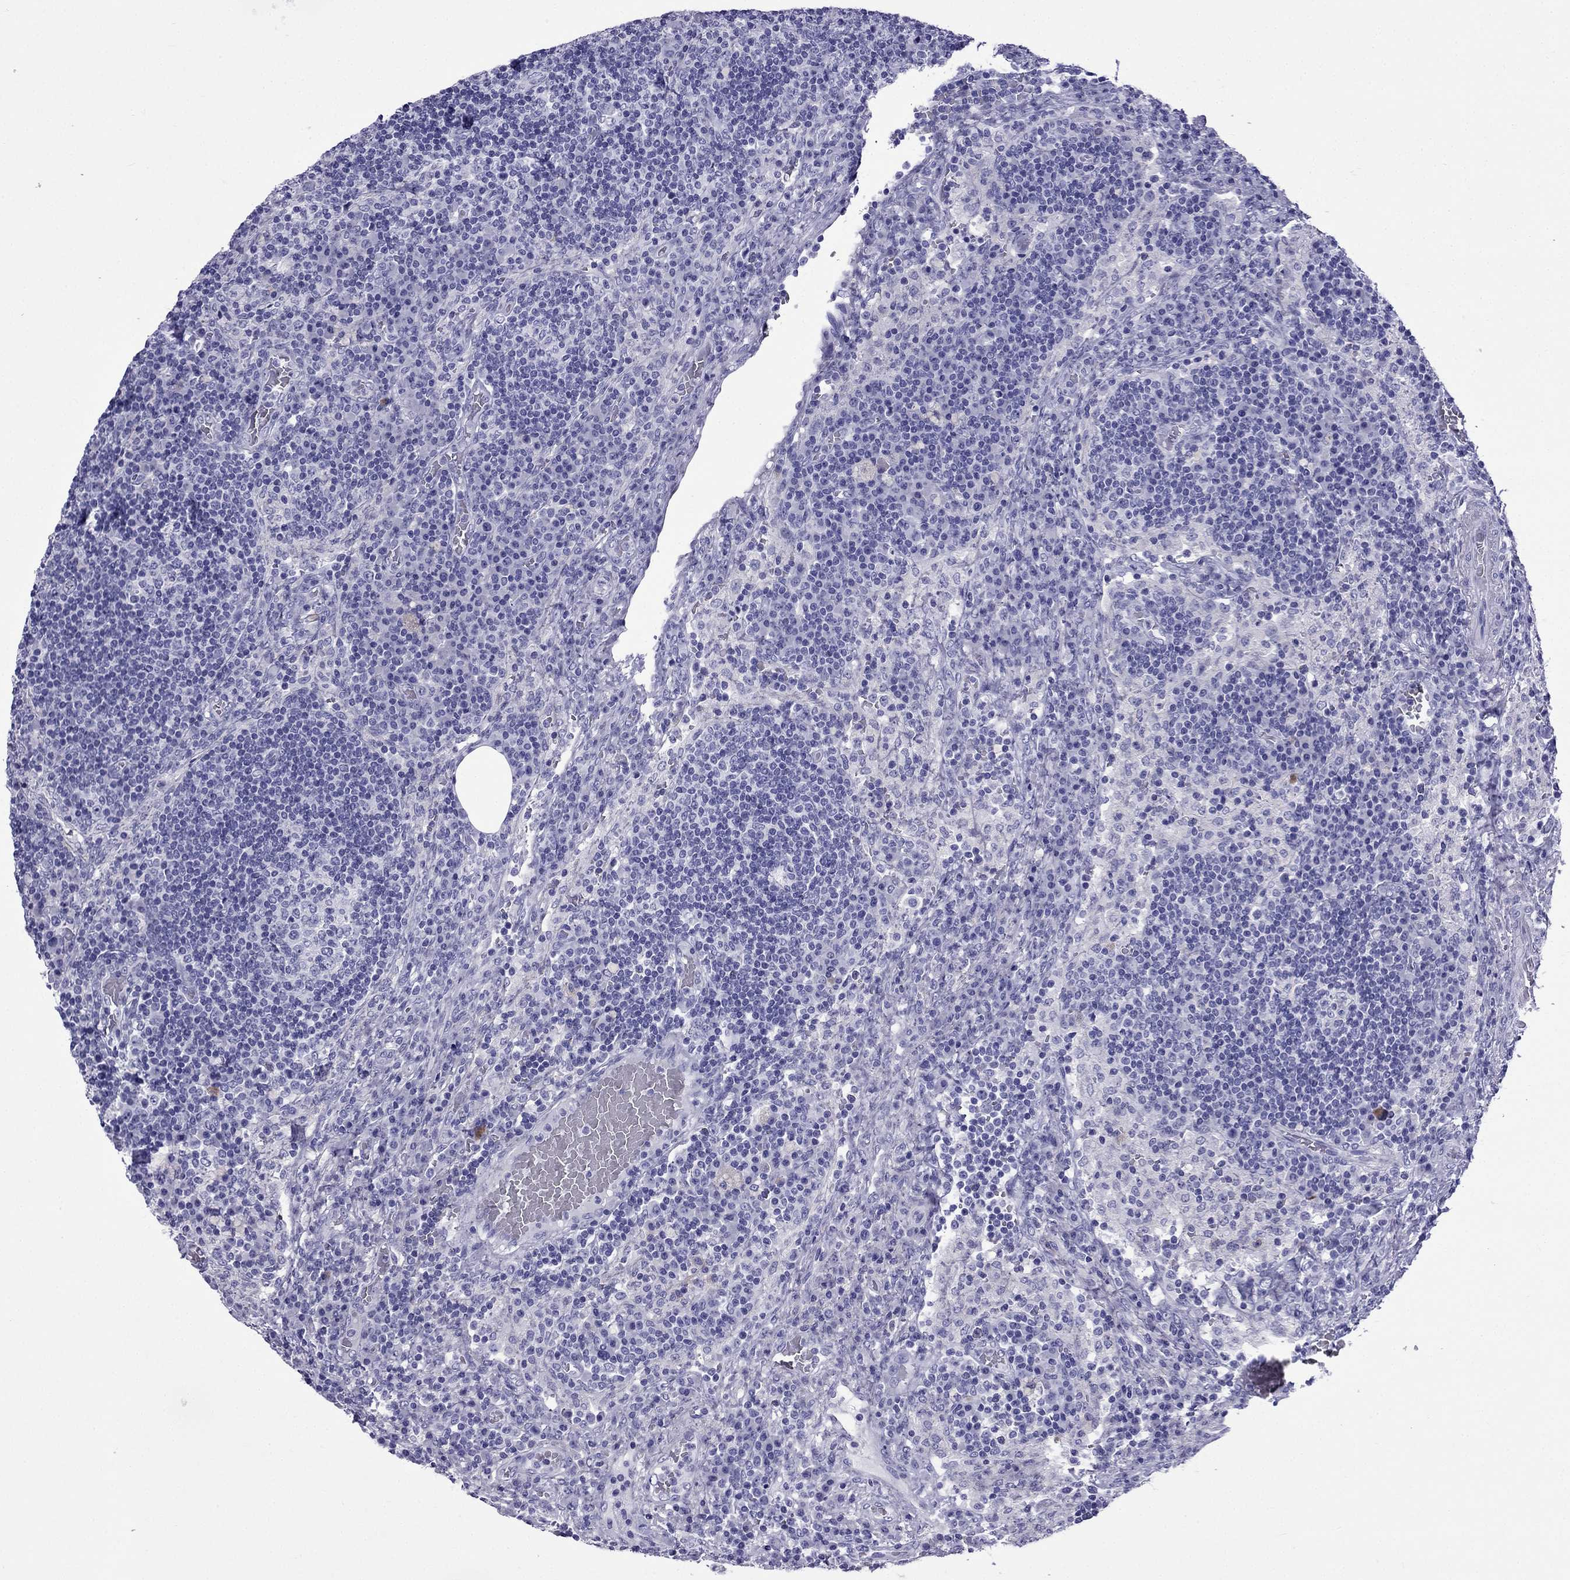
{"staining": {"intensity": "negative", "quantity": "none", "location": "none"}, "tissue": "lymph node", "cell_type": "Germinal center cells", "image_type": "normal", "snomed": [{"axis": "morphology", "description": "Normal tissue, NOS"}, {"axis": "topography", "description": "Lymph node"}], "caption": "Germinal center cells are negative for protein expression in normal human lymph node. The staining was performed using DAB (3,3'-diaminobenzidine) to visualize the protein expression in brown, while the nuclei were stained in blue with hematoxylin (Magnification: 20x).", "gene": "ARR3", "patient": {"sex": "male", "age": 63}}